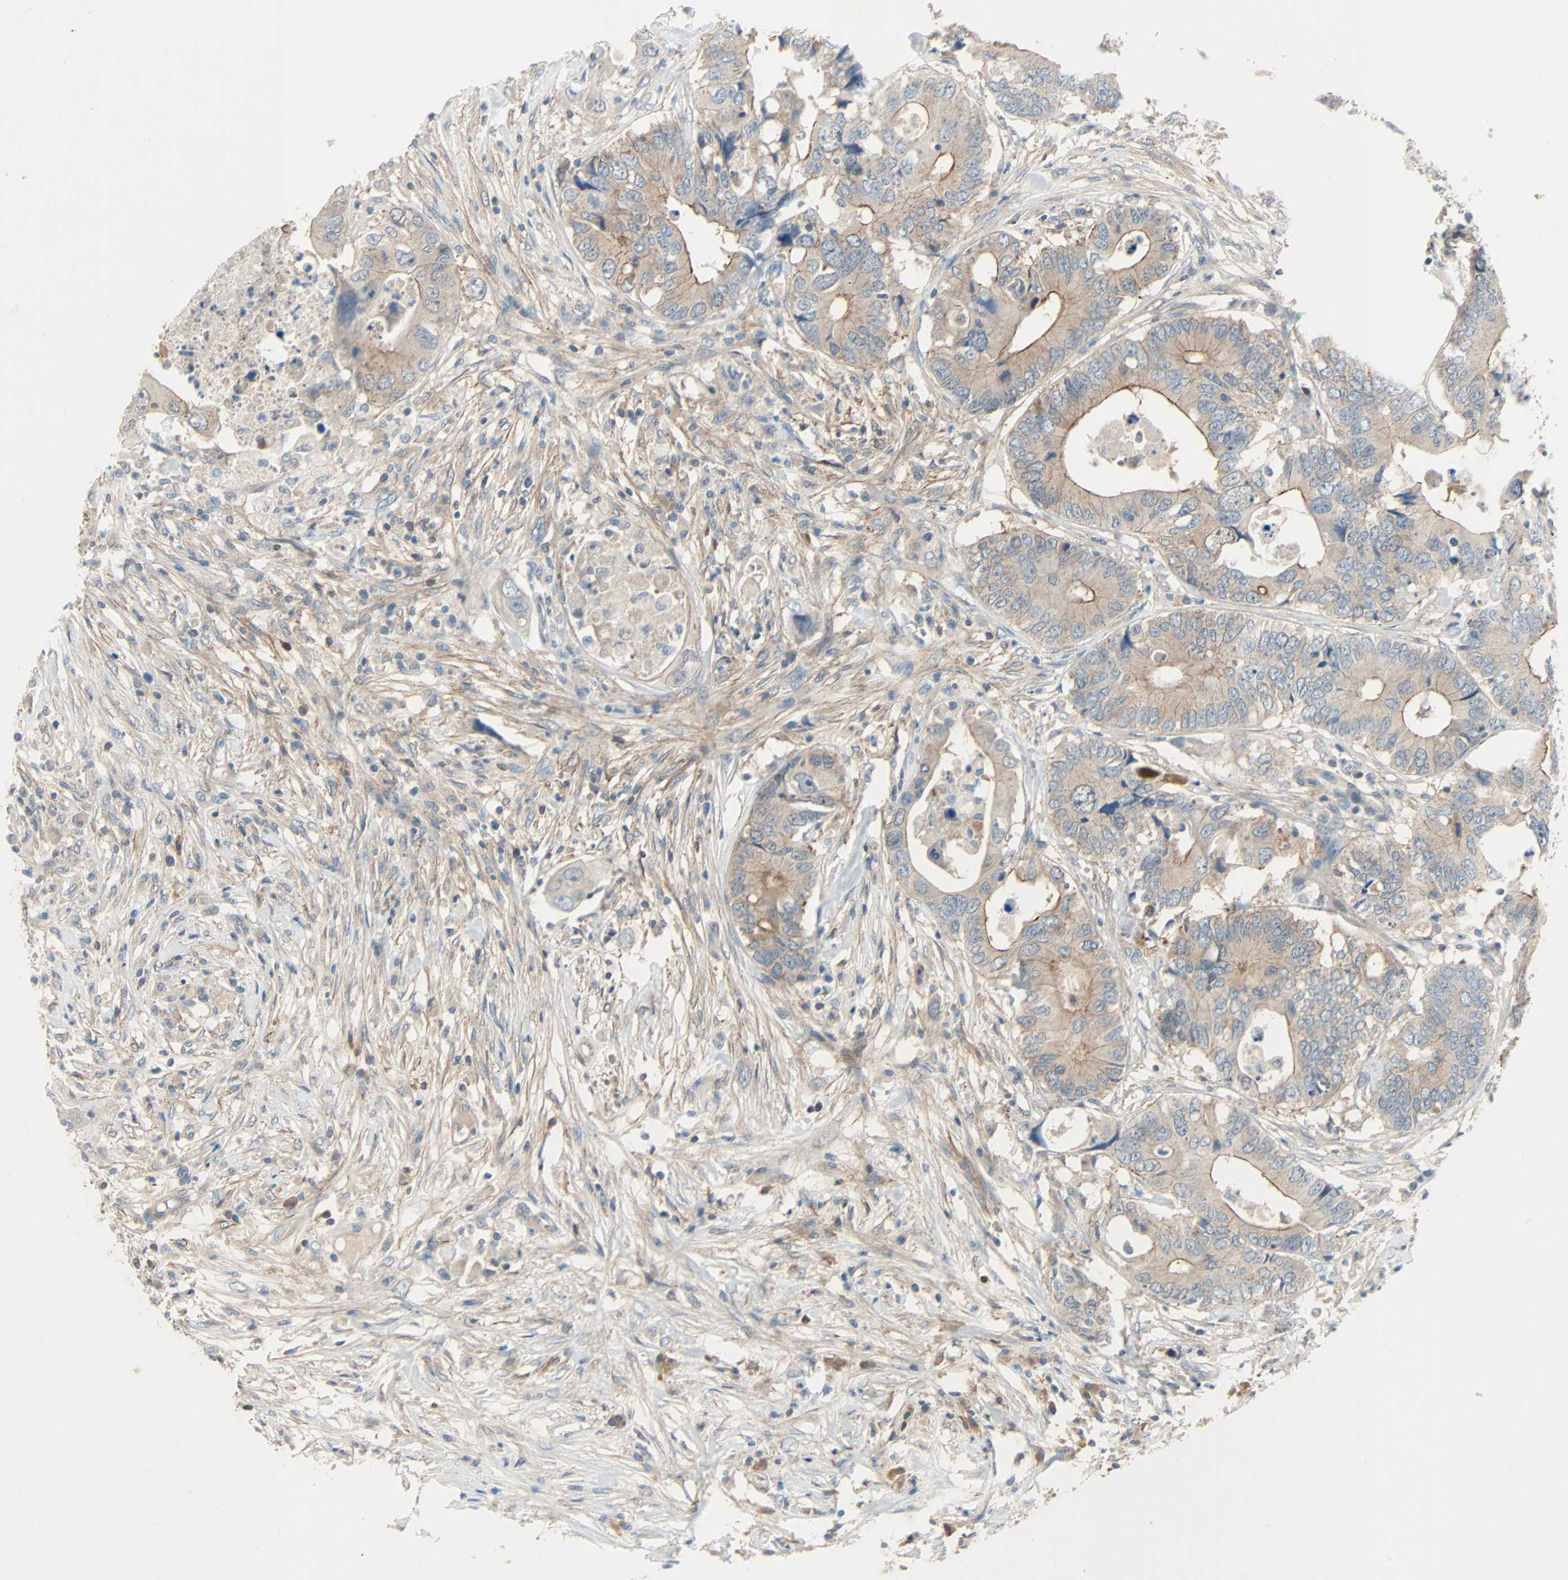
{"staining": {"intensity": "moderate", "quantity": ">75%", "location": "cytoplasmic/membranous"}, "tissue": "colorectal cancer", "cell_type": "Tumor cells", "image_type": "cancer", "snomed": [{"axis": "morphology", "description": "Adenocarcinoma, NOS"}, {"axis": "topography", "description": "Colon"}], "caption": "Immunohistochemical staining of colorectal cancer (adenocarcinoma) shows medium levels of moderate cytoplasmic/membranous protein staining in about >75% of tumor cells.", "gene": "TNFRSF12A", "patient": {"sex": "male", "age": 71}}